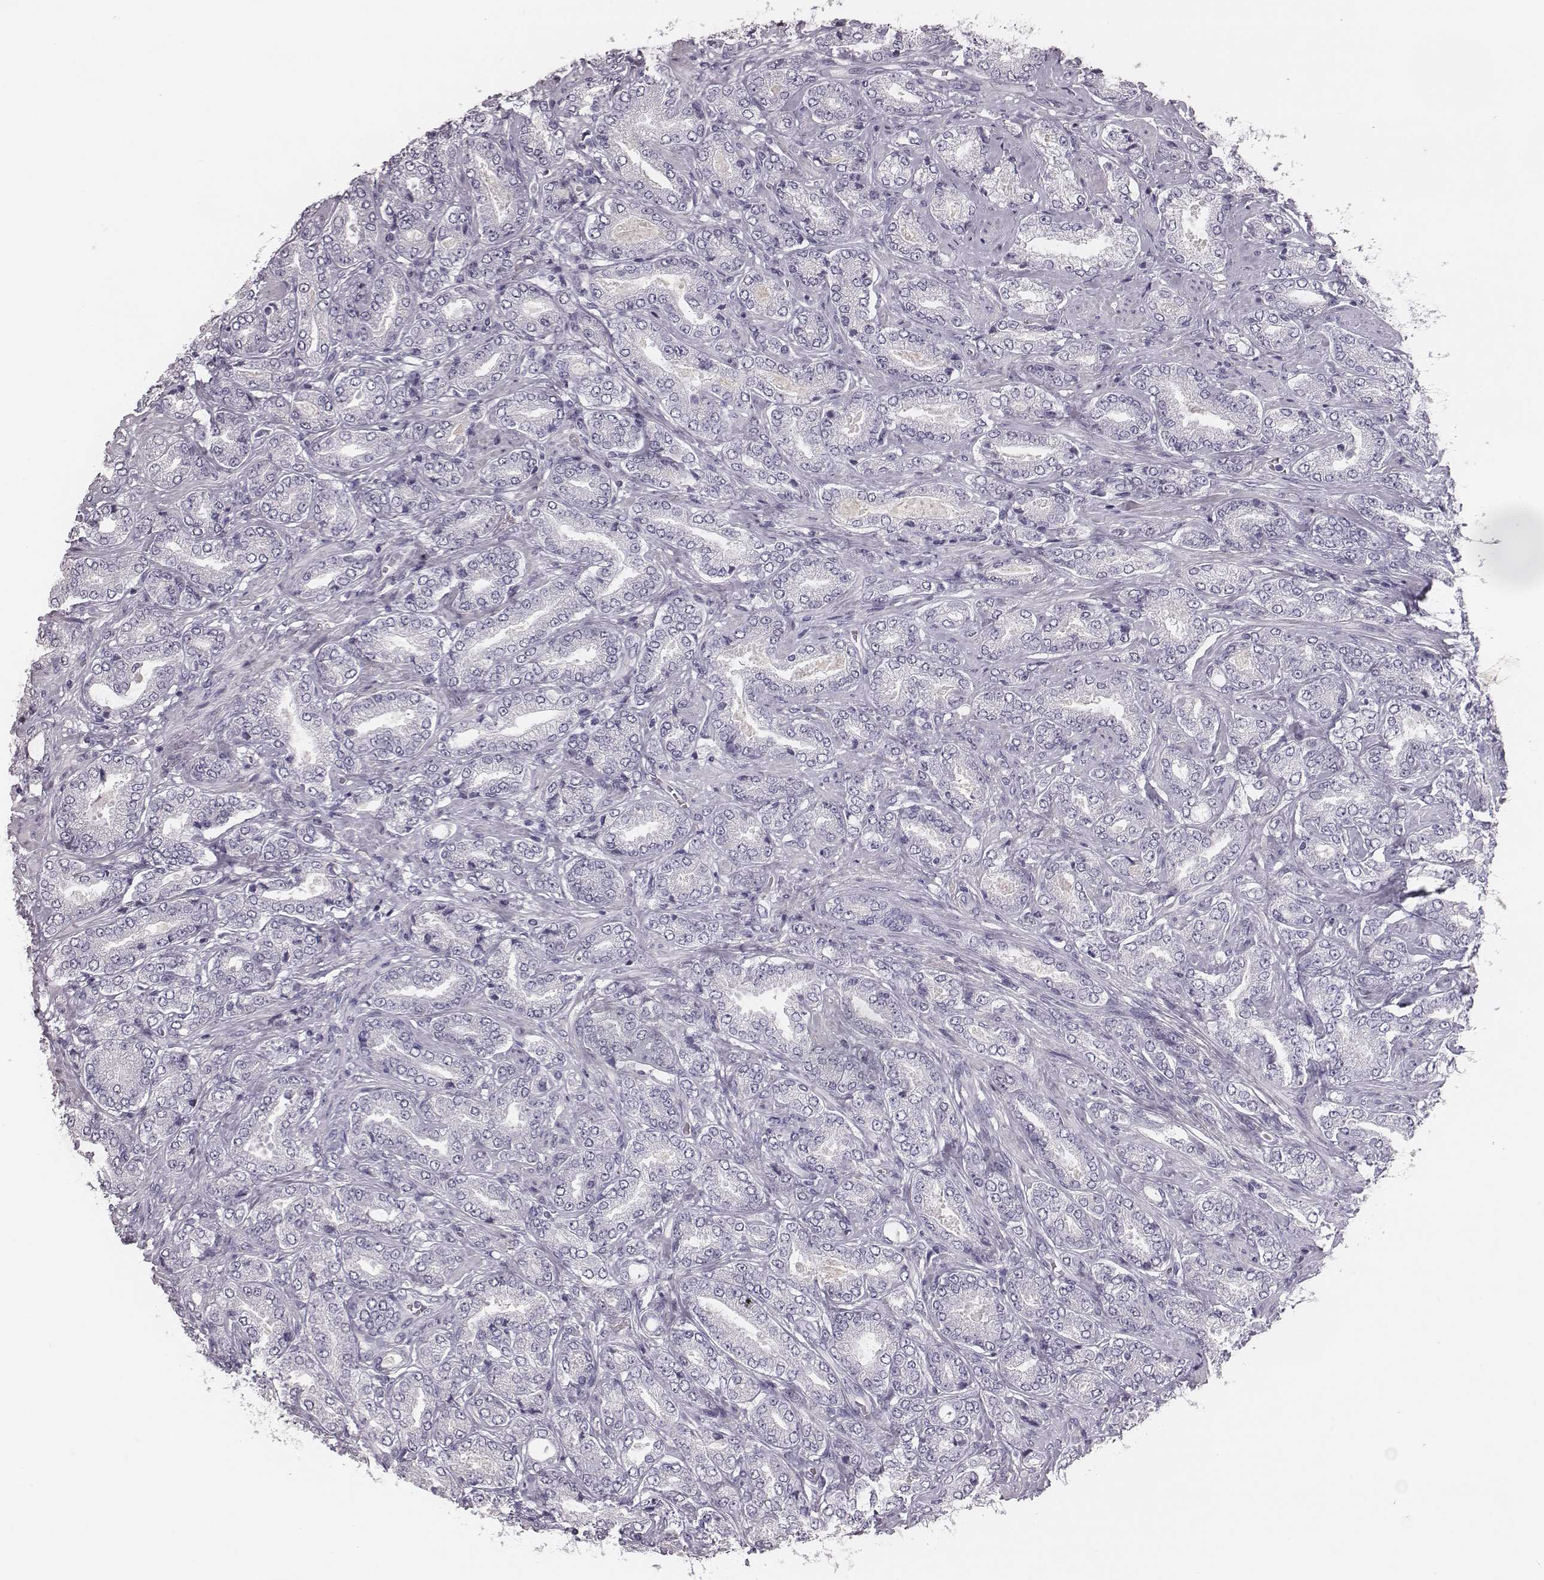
{"staining": {"intensity": "negative", "quantity": "none", "location": "none"}, "tissue": "prostate cancer", "cell_type": "Tumor cells", "image_type": "cancer", "snomed": [{"axis": "morphology", "description": "Adenocarcinoma, NOS"}, {"axis": "topography", "description": "Prostate"}], "caption": "This is an immunohistochemistry micrograph of human prostate cancer. There is no expression in tumor cells.", "gene": "CSH1", "patient": {"sex": "male", "age": 64}}